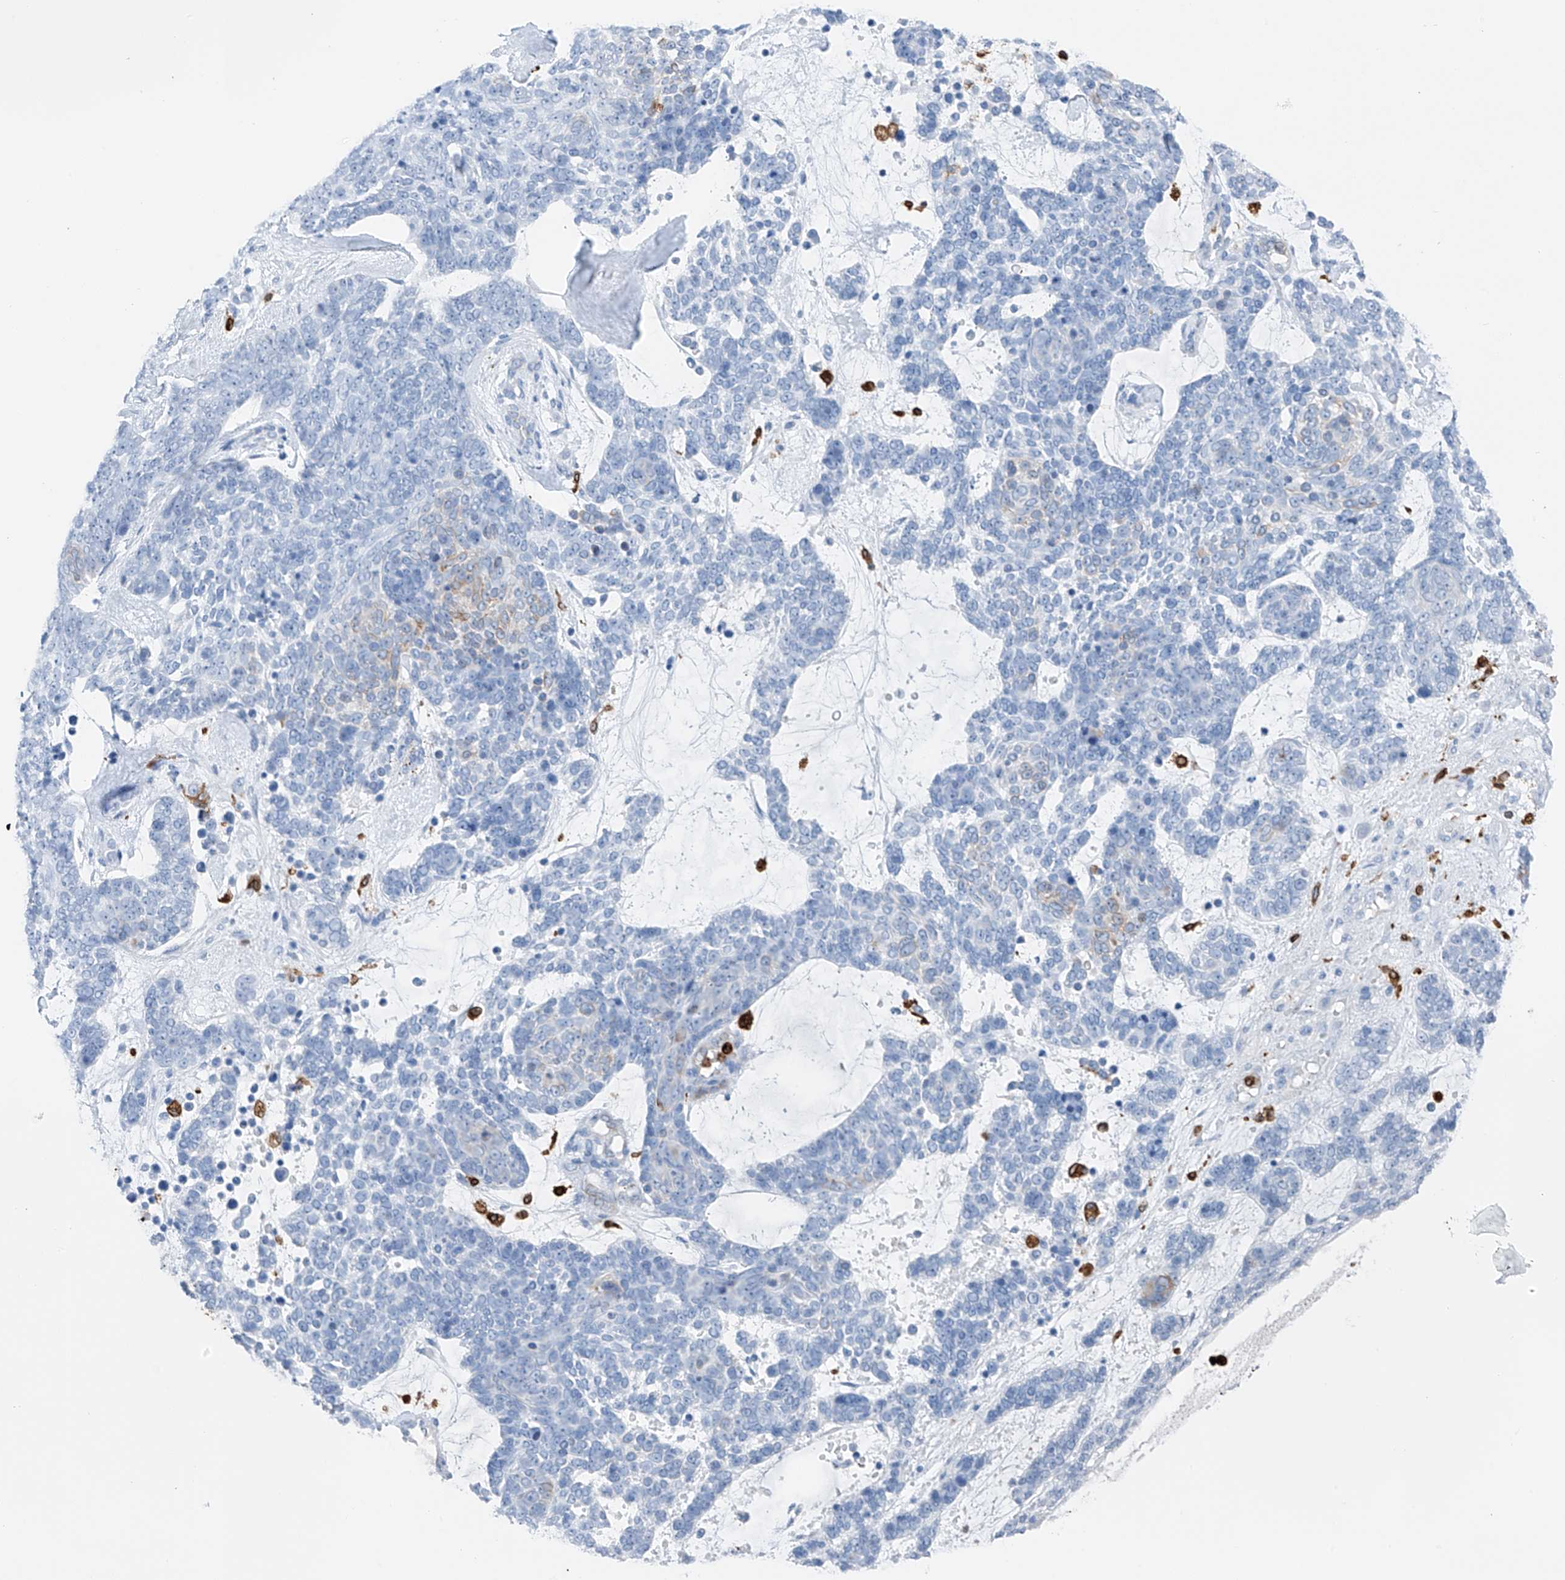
{"staining": {"intensity": "negative", "quantity": "none", "location": "none"}, "tissue": "skin cancer", "cell_type": "Tumor cells", "image_type": "cancer", "snomed": [{"axis": "morphology", "description": "Basal cell carcinoma"}, {"axis": "topography", "description": "Skin"}], "caption": "Skin cancer stained for a protein using immunohistochemistry (IHC) reveals no staining tumor cells.", "gene": "TBXAS1", "patient": {"sex": "female", "age": 81}}